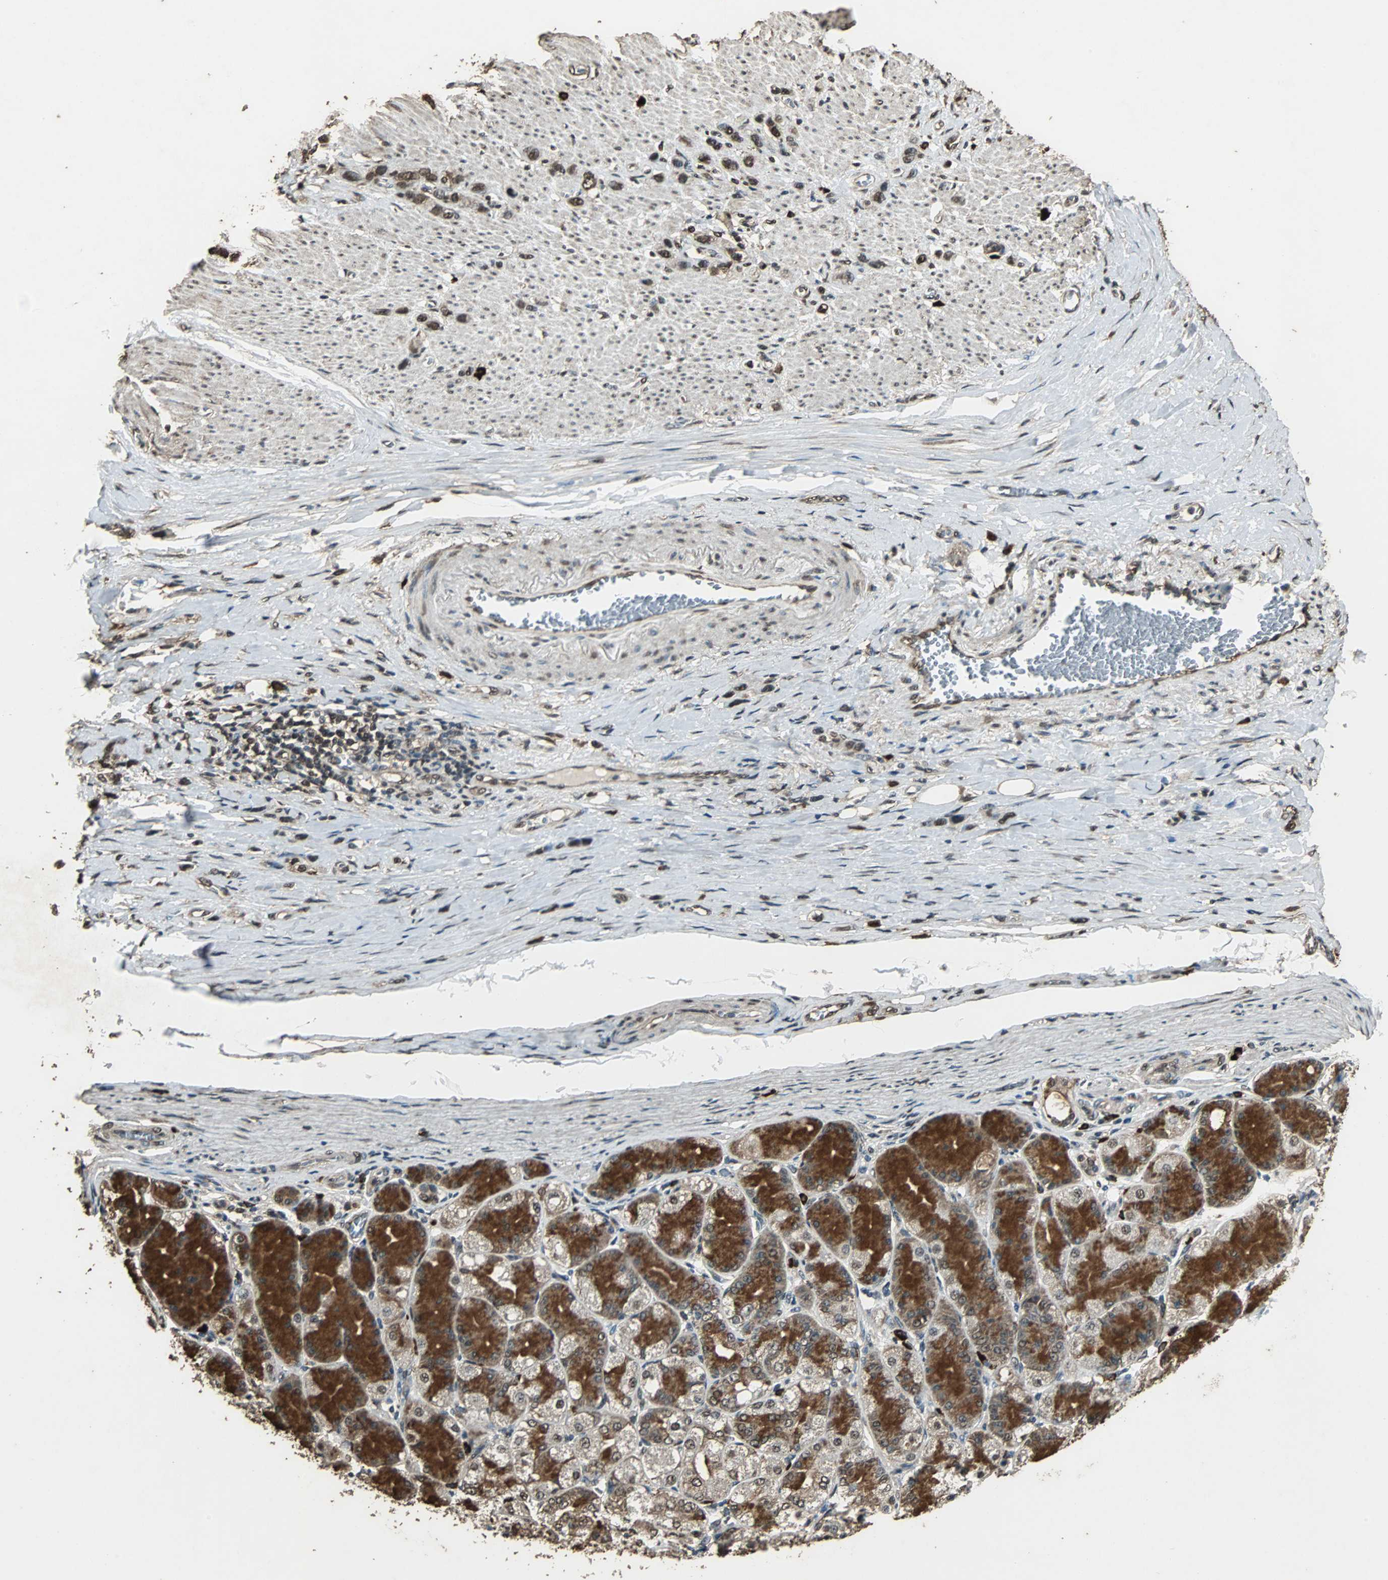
{"staining": {"intensity": "strong", "quantity": ">75%", "location": "cytoplasmic/membranous,nuclear"}, "tissue": "stomach cancer", "cell_type": "Tumor cells", "image_type": "cancer", "snomed": [{"axis": "morphology", "description": "Normal tissue, NOS"}, {"axis": "morphology", "description": "Adenocarcinoma, NOS"}, {"axis": "morphology", "description": "Adenocarcinoma, High grade"}, {"axis": "topography", "description": "Stomach, upper"}, {"axis": "topography", "description": "Stomach"}], "caption": "Stomach high-grade adenocarcinoma was stained to show a protein in brown. There is high levels of strong cytoplasmic/membranous and nuclear staining in approximately >75% of tumor cells.", "gene": "PPP1R13B", "patient": {"sex": "female", "age": 65}}